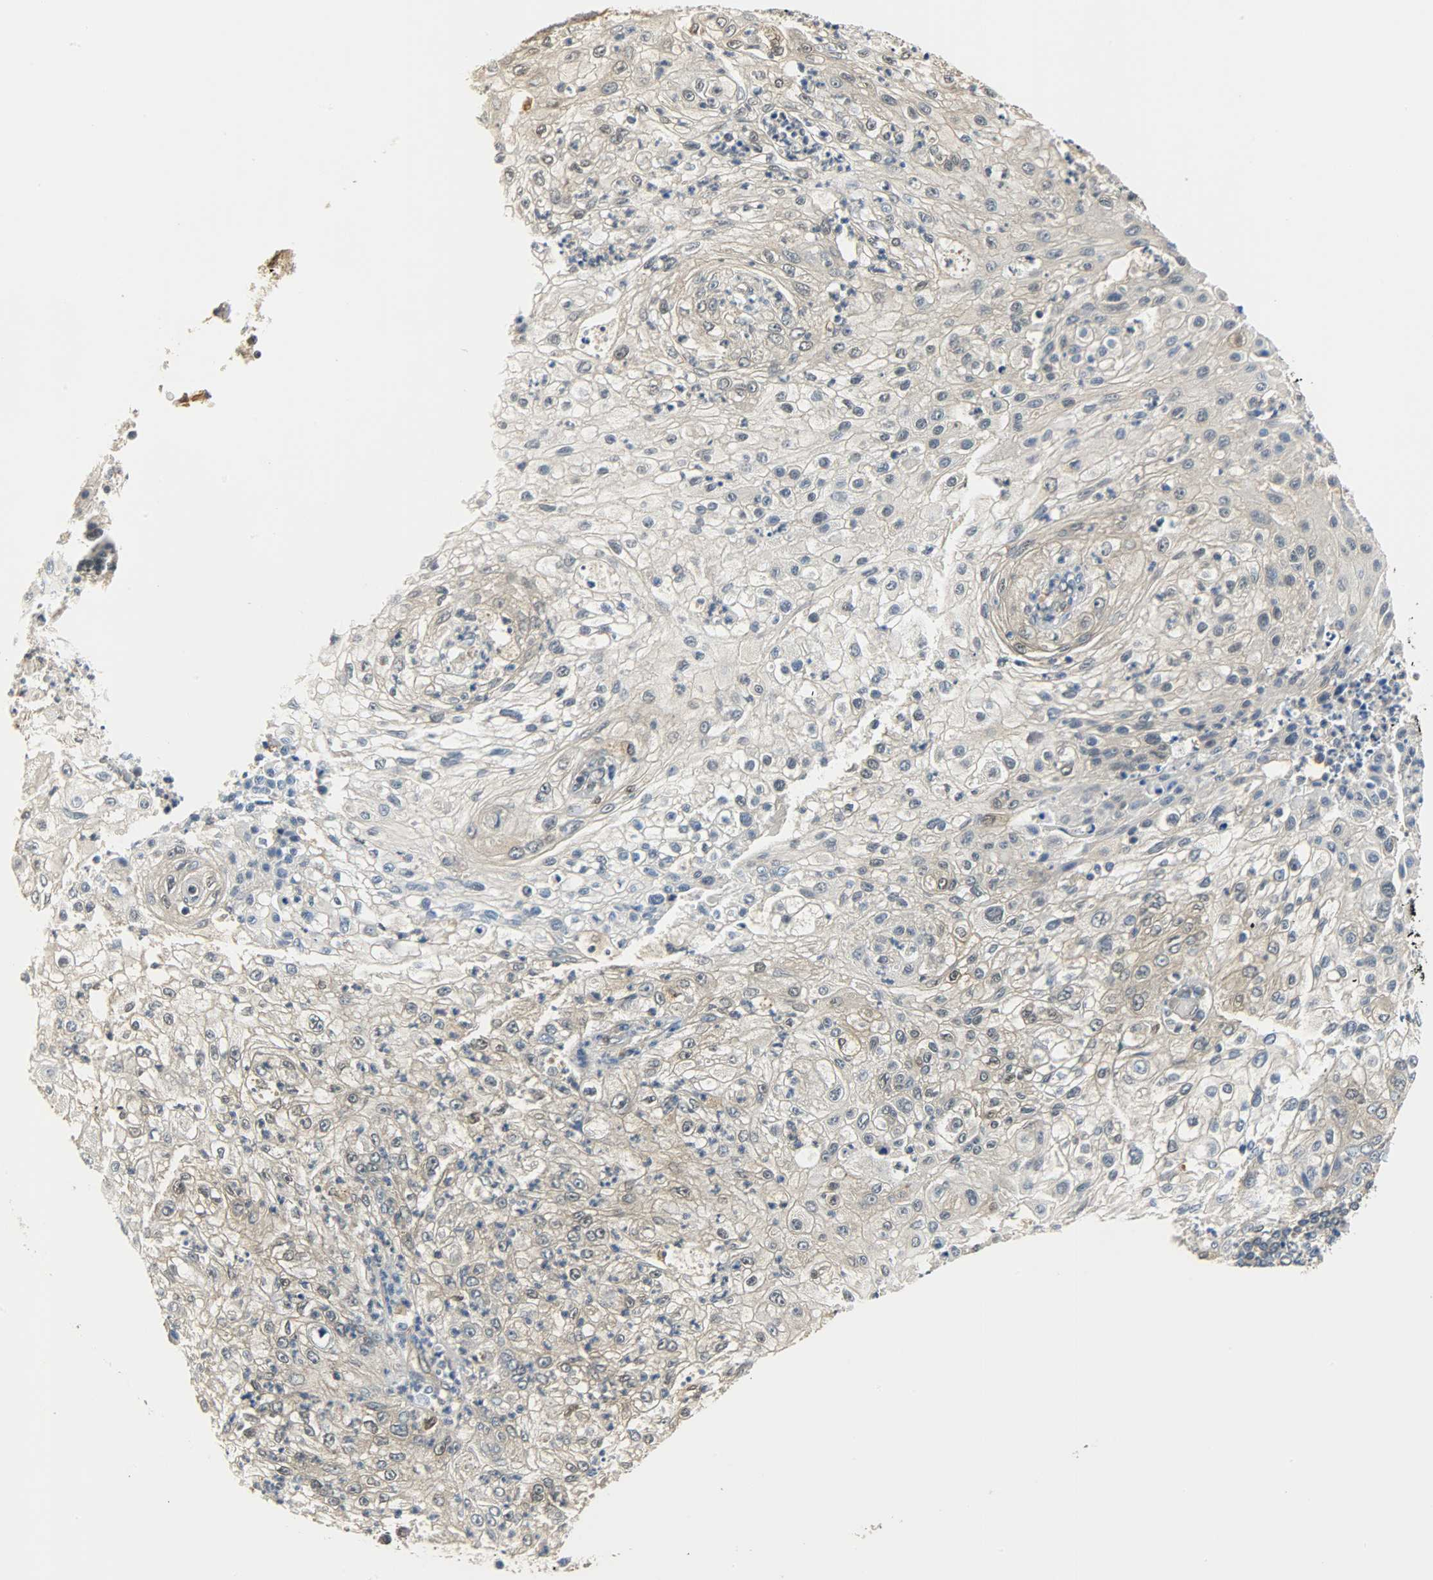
{"staining": {"intensity": "weak", "quantity": ">75%", "location": "cytoplasmic/membranous,nuclear"}, "tissue": "lung cancer", "cell_type": "Tumor cells", "image_type": "cancer", "snomed": [{"axis": "morphology", "description": "Inflammation, NOS"}, {"axis": "morphology", "description": "Squamous cell carcinoma, NOS"}, {"axis": "topography", "description": "Lymph node"}, {"axis": "topography", "description": "Soft tissue"}, {"axis": "topography", "description": "Lung"}], "caption": "IHC photomicrograph of lung cancer stained for a protein (brown), which displays low levels of weak cytoplasmic/membranous and nuclear staining in about >75% of tumor cells.", "gene": "EIF4EBP1", "patient": {"sex": "male", "age": 66}}